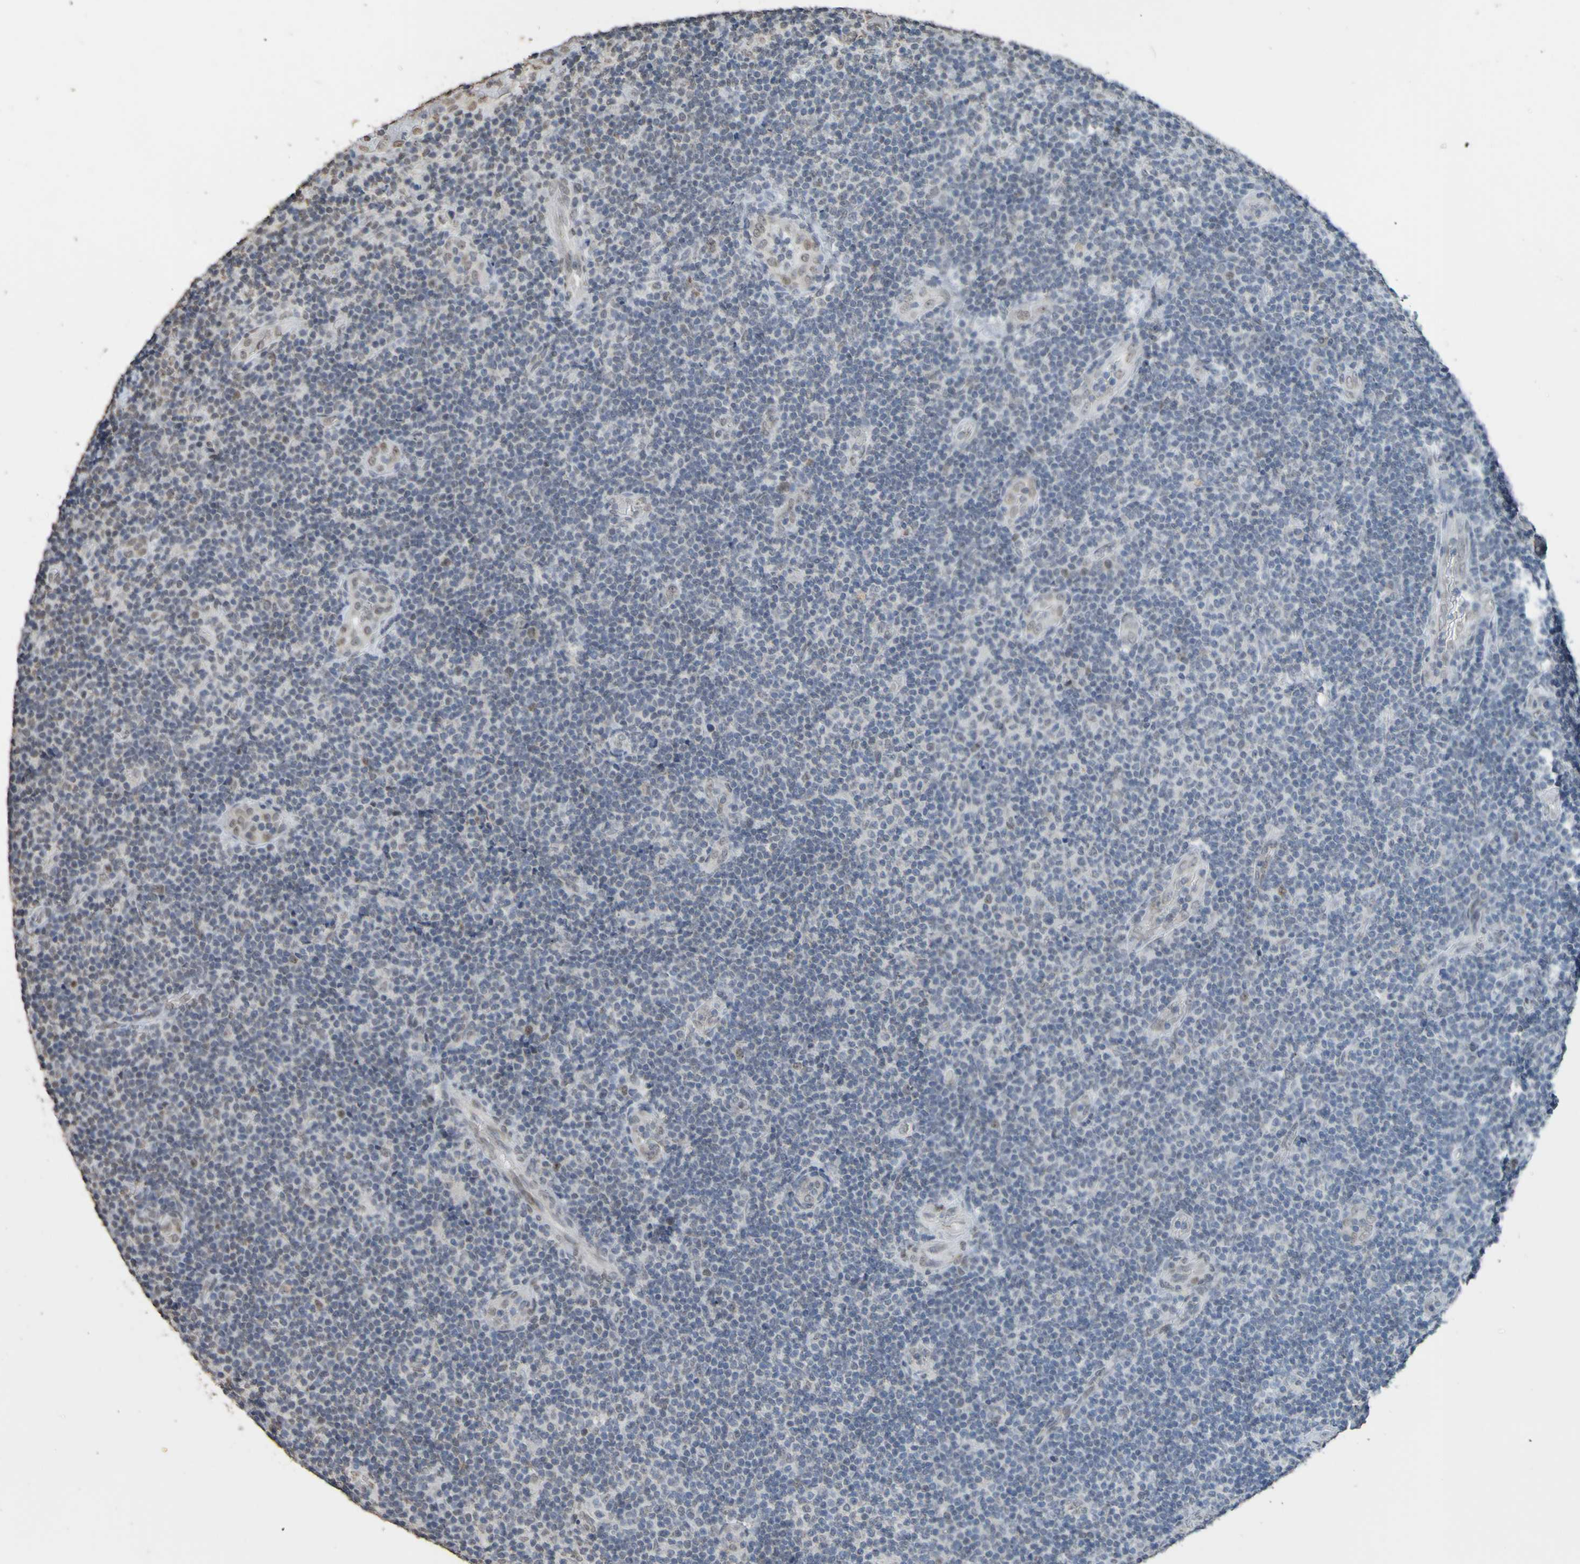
{"staining": {"intensity": "negative", "quantity": "none", "location": "none"}, "tissue": "lymphoma", "cell_type": "Tumor cells", "image_type": "cancer", "snomed": [{"axis": "morphology", "description": "Malignant lymphoma, non-Hodgkin's type, Low grade"}, {"axis": "topography", "description": "Lymph node"}], "caption": "Immunohistochemistry (IHC) of human malignant lymphoma, non-Hodgkin's type (low-grade) reveals no expression in tumor cells.", "gene": "ALKBH2", "patient": {"sex": "male", "age": 83}}